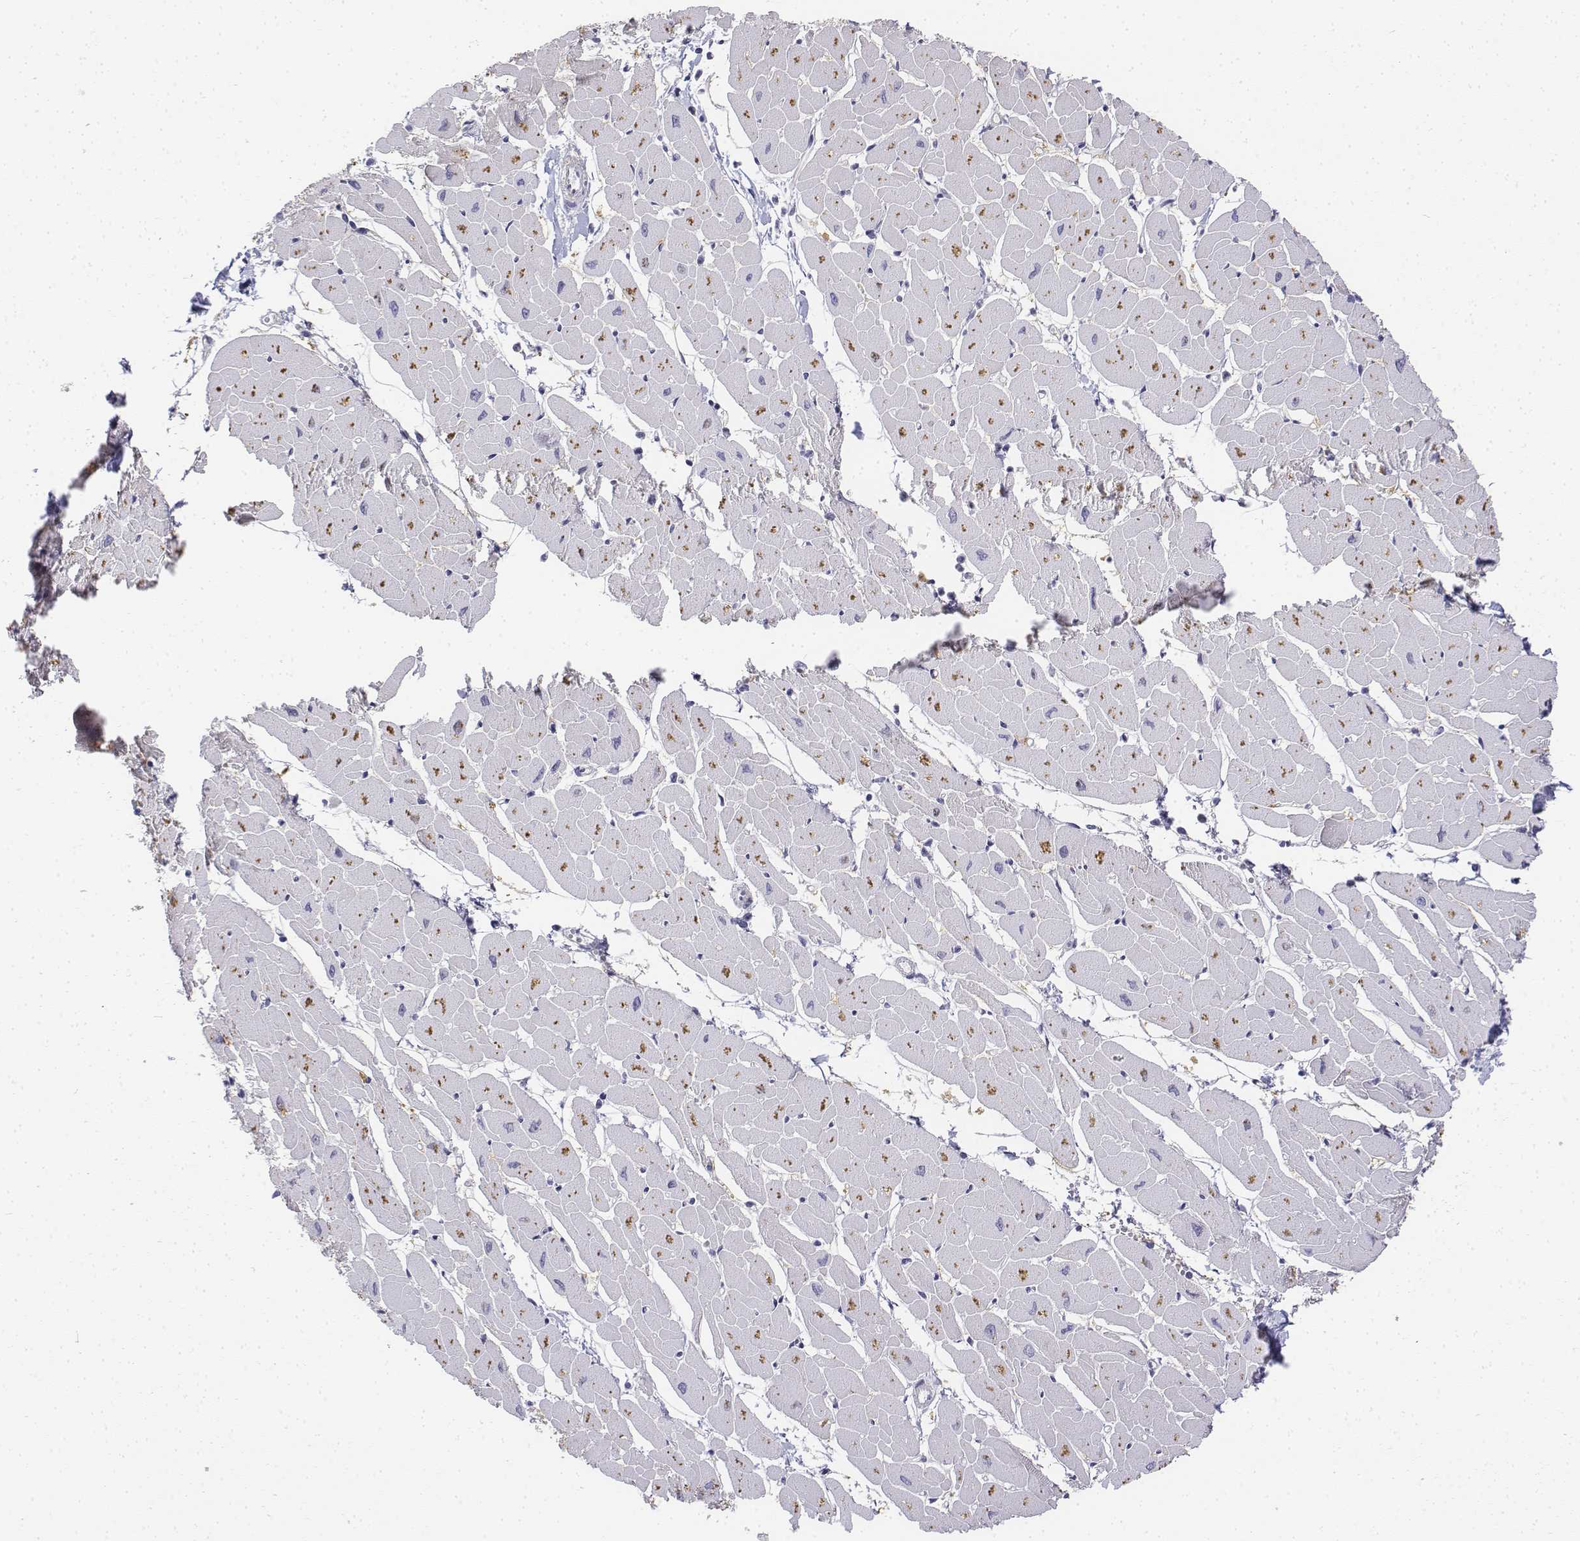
{"staining": {"intensity": "negative", "quantity": "none", "location": "none"}, "tissue": "heart muscle", "cell_type": "Cardiomyocytes", "image_type": "normal", "snomed": [{"axis": "morphology", "description": "Normal tissue, NOS"}, {"axis": "topography", "description": "Heart"}], "caption": "There is no significant positivity in cardiomyocytes of heart muscle. (Stains: DAB (3,3'-diaminobenzidine) IHC with hematoxylin counter stain, Microscopy: brightfield microscopy at high magnification).", "gene": "LGSN", "patient": {"sex": "male", "age": 57}}